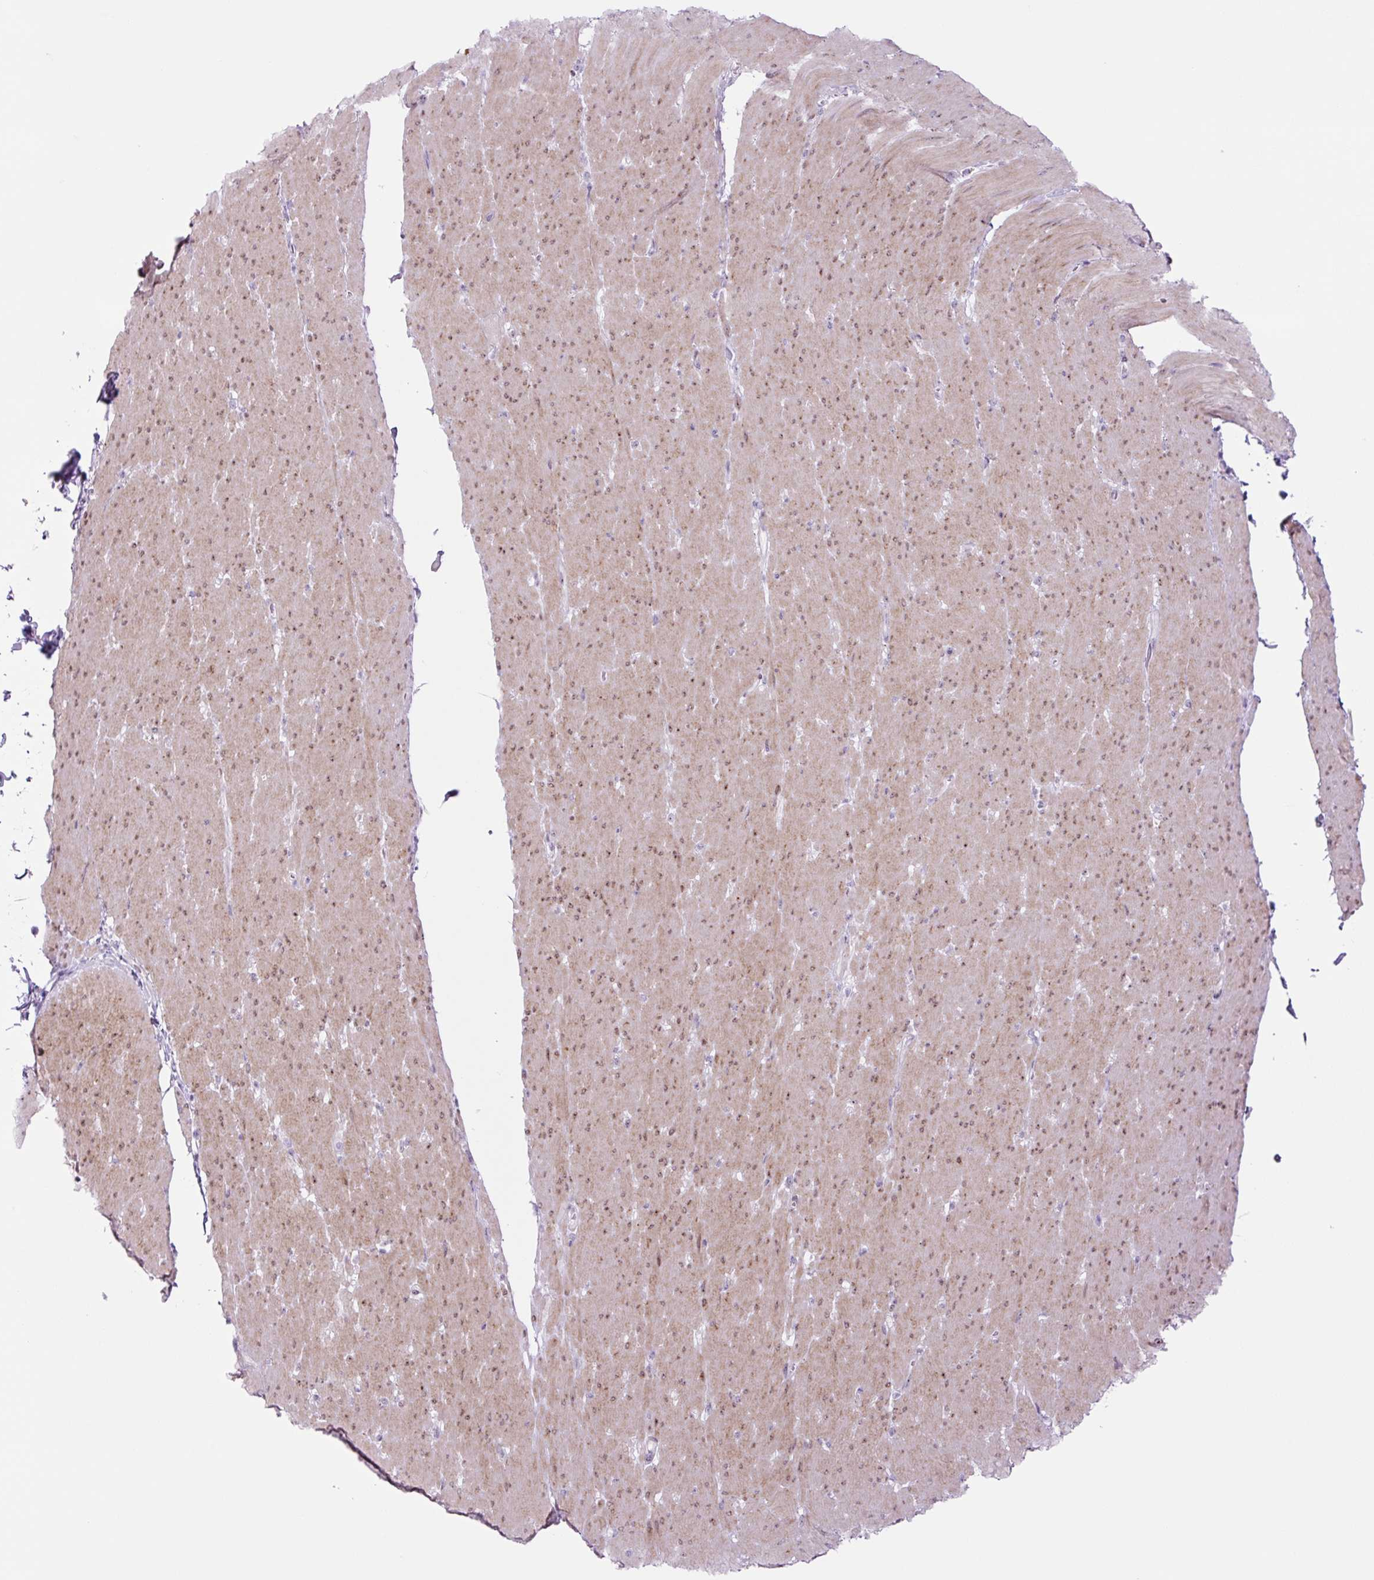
{"staining": {"intensity": "moderate", "quantity": "25%-75%", "location": "cytoplasmic/membranous,nuclear"}, "tissue": "smooth muscle", "cell_type": "Smooth muscle cells", "image_type": "normal", "snomed": [{"axis": "morphology", "description": "Normal tissue, NOS"}, {"axis": "topography", "description": "Smooth muscle"}, {"axis": "topography", "description": "Rectum"}], "caption": "Moderate cytoplasmic/membranous,nuclear positivity for a protein is seen in about 25%-75% of smooth muscle cells of normal smooth muscle using immunohistochemistry (IHC).", "gene": "RRS1", "patient": {"sex": "male", "age": 53}}